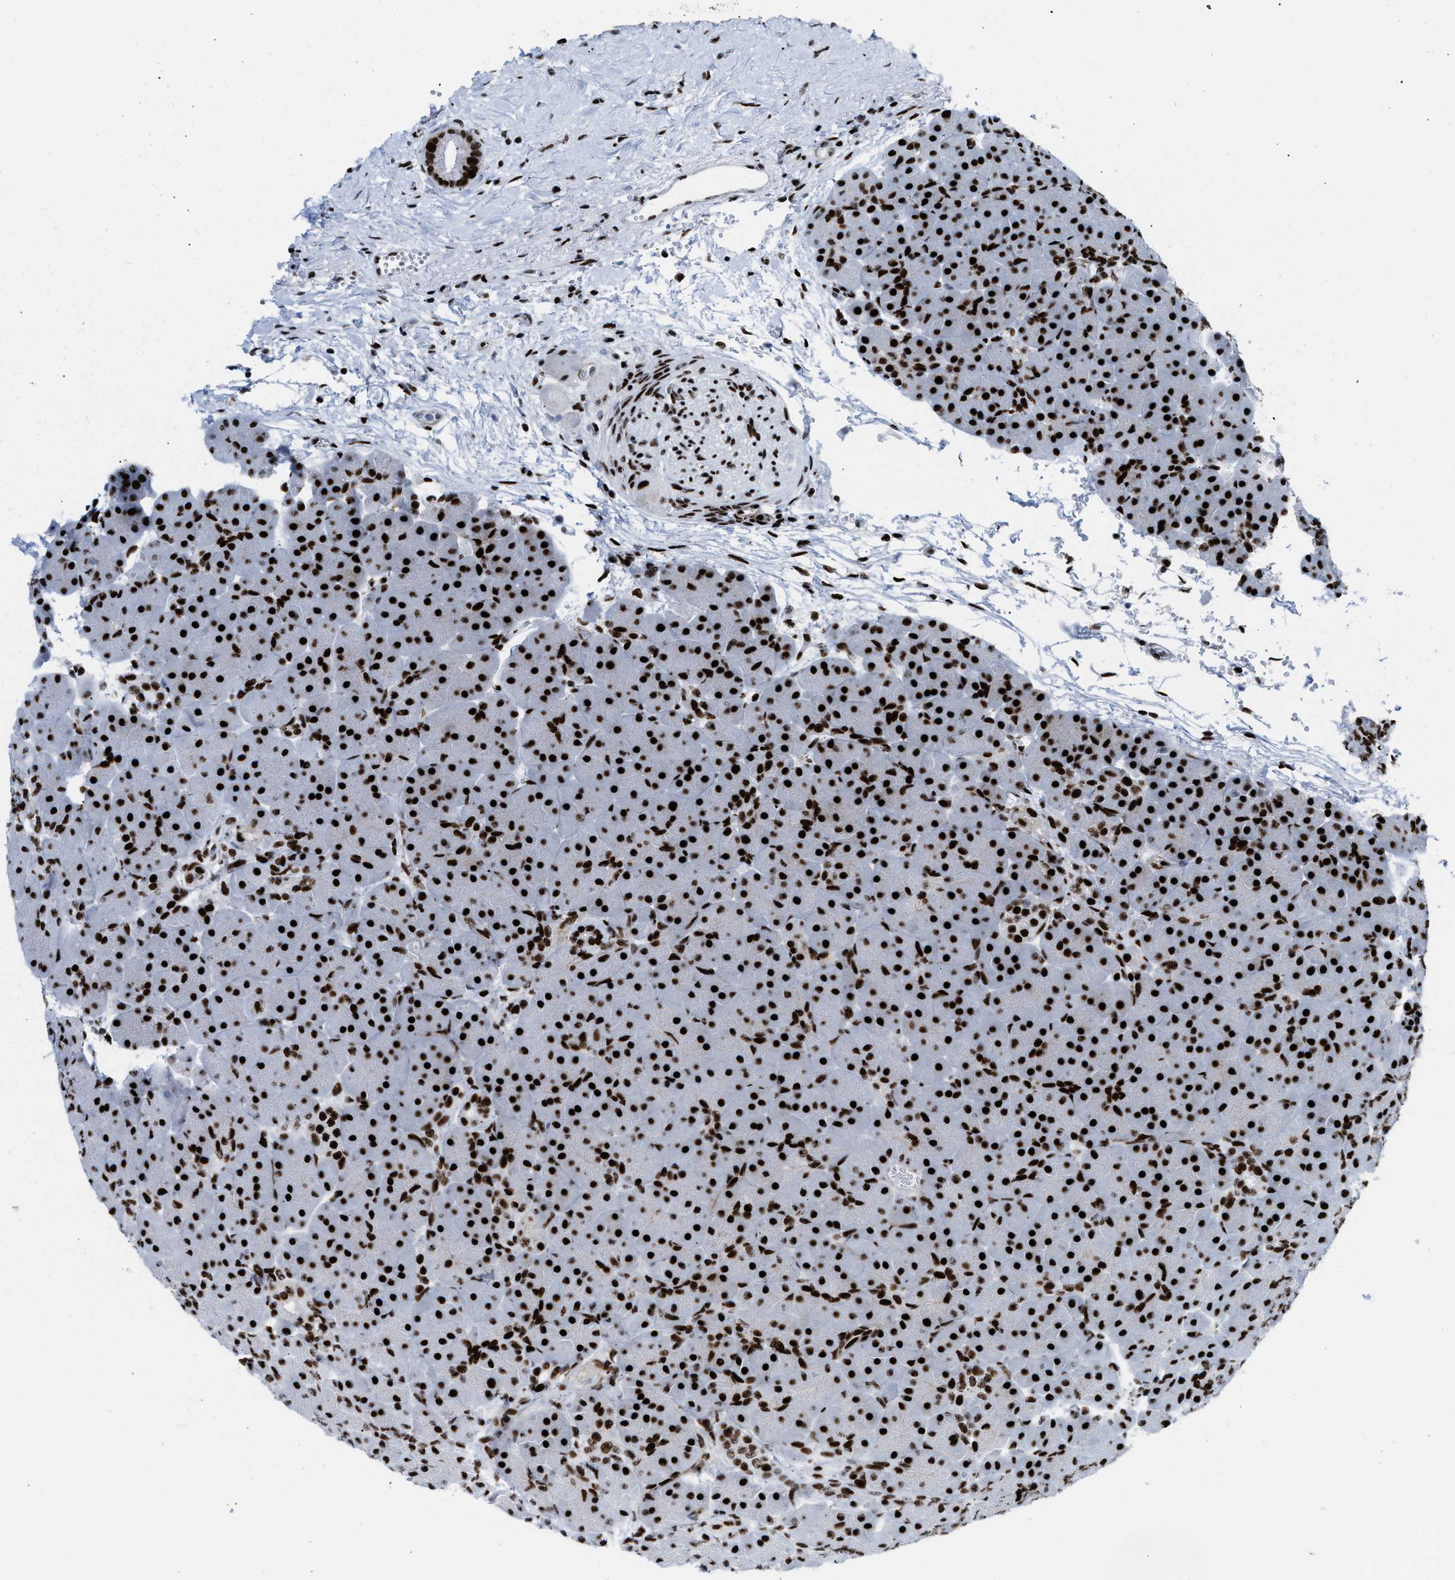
{"staining": {"intensity": "strong", "quantity": ">75%", "location": "nuclear"}, "tissue": "pancreas", "cell_type": "Exocrine glandular cells", "image_type": "normal", "snomed": [{"axis": "morphology", "description": "Normal tissue, NOS"}, {"axis": "topography", "description": "Pancreas"}], "caption": "Immunohistochemical staining of benign pancreas exhibits >75% levels of strong nuclear protein expression in approximately >75% of exocrine glandular cells.", "gene": "NONO", "patient": {"sex": "male", "age": 66}}